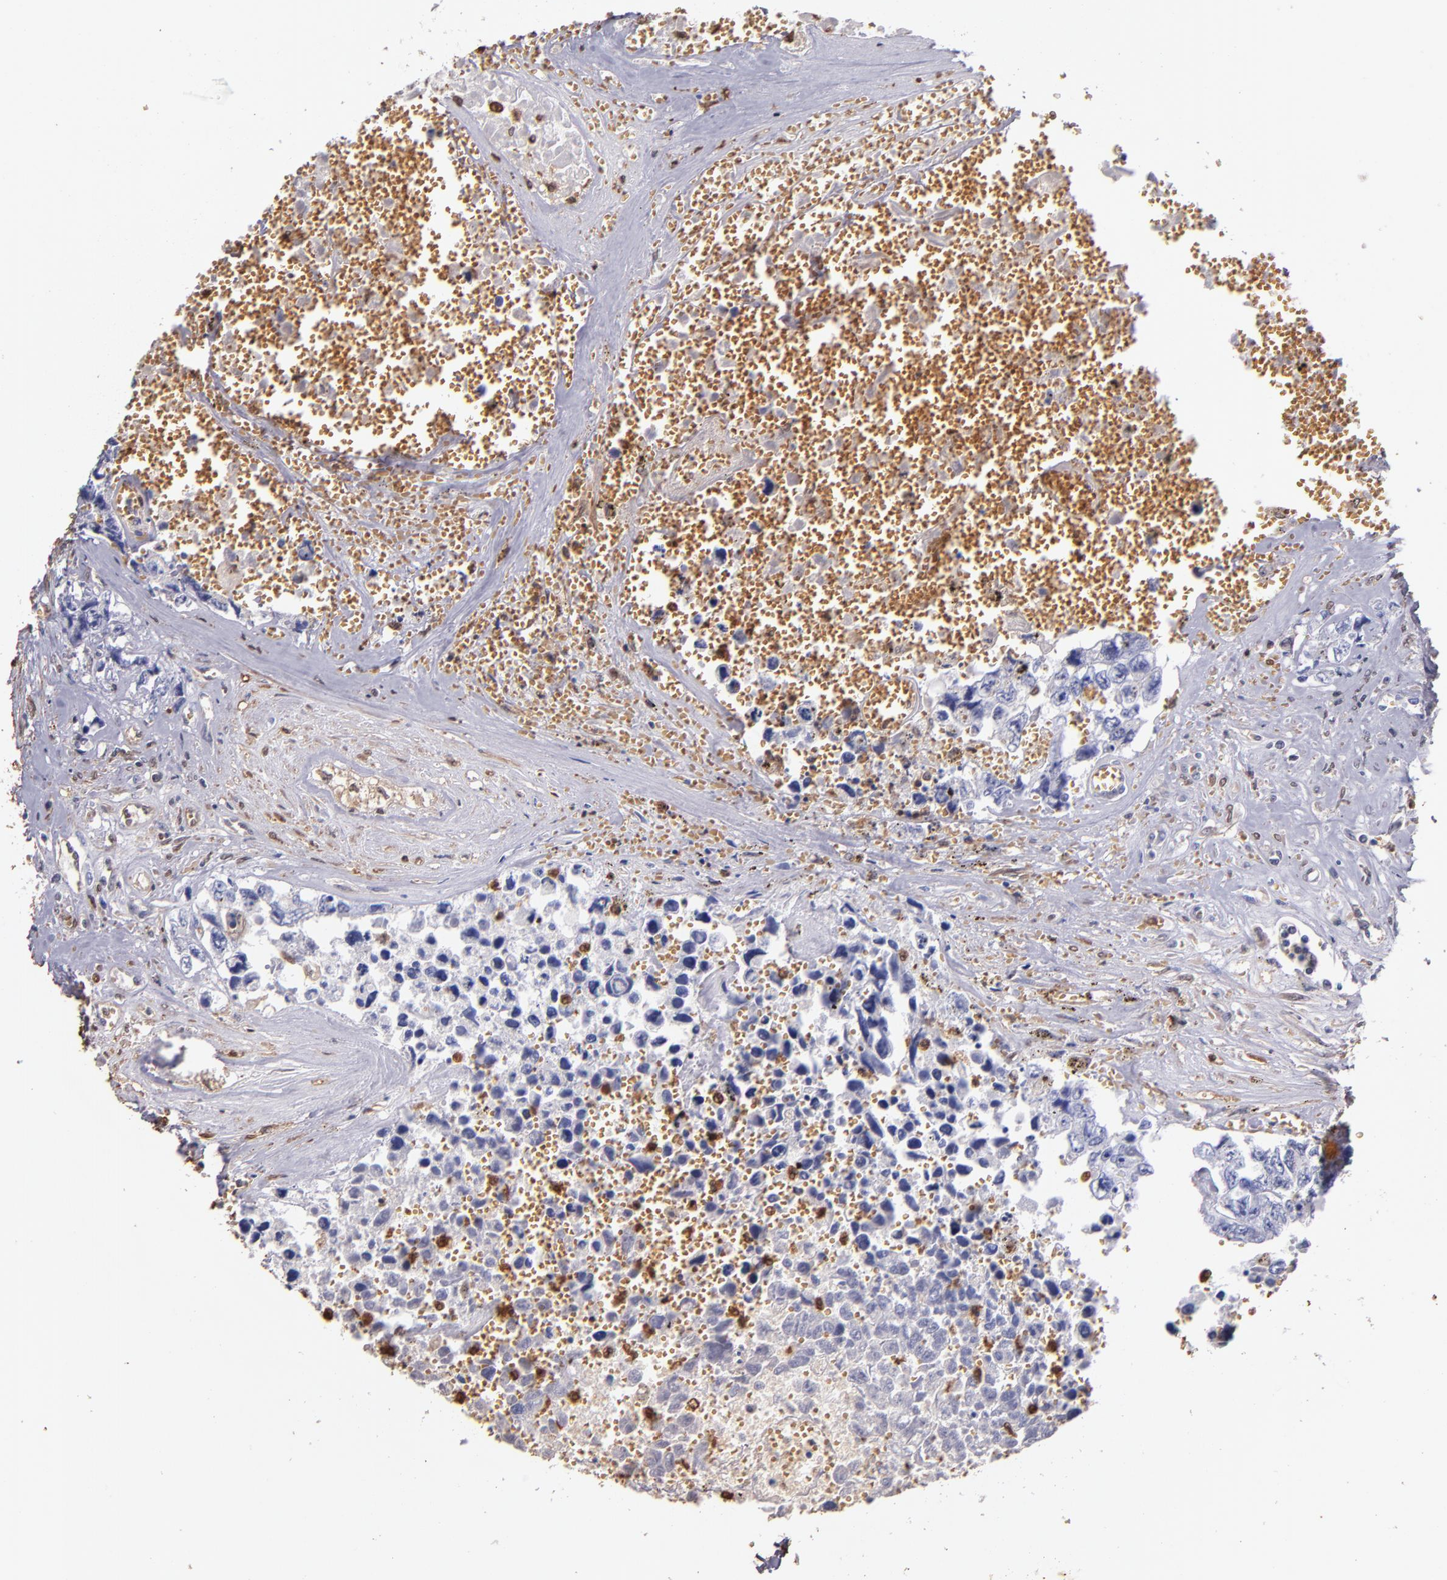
{"staining": {"intensity": "negative", "quantity": "none", "location": "none"}, "tissue": "testis cancer", "cell_type": "Tumor cells", "image_type": "cancer", "snomed": [{"axis": "morphology", "description": "Carcinoma, Embryonal, NOS"}, {"axis": "topography", "description": "Testis"}], "caption": "Immunohistochemistry (IHC) histopathology image of human testis embryonal carcinoma stained for a protein (brown), which demonstrates no expression in tumor cells.", "gene": "S100A6", "patient": {"sex": "male", "age": 31}}